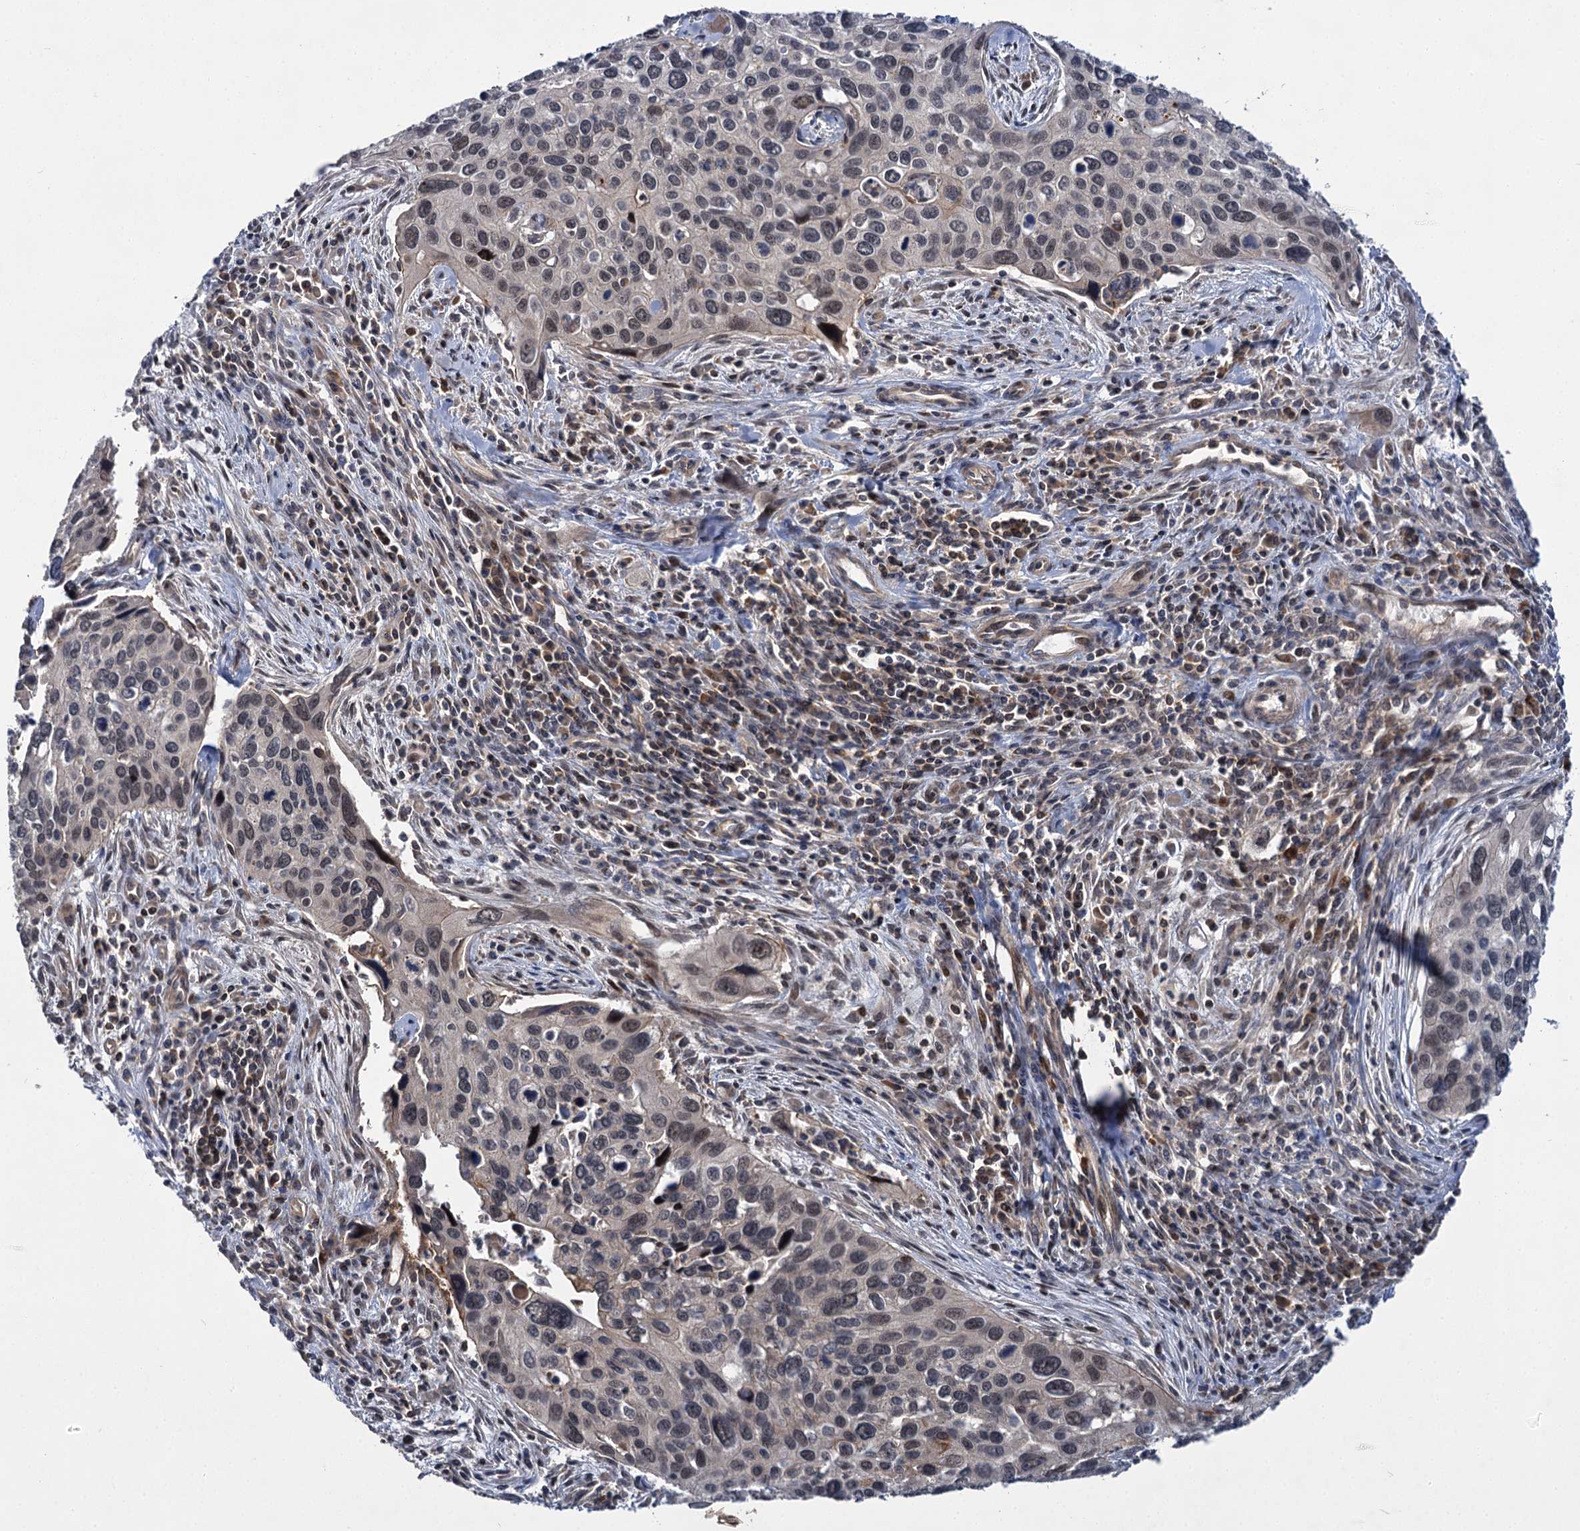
{"staining": {"intensity": "weak", "quantity": "25%-75%", "location": "nuclear"}, "tissue": "cervical cancer", "cell_type": "Tumor cells", "image_type": "cancer", "snomed": [{"axis": "morphology", "description": "Squamous cell carcinoma, NOS"}, {"axis": "topography", "description": "Cervix"}], "caption": "The photomicrograph displays staining of cervical squamous cell carcinoma, revealing weak nuclear protein staining (brown color) within tumor cells. The staining was performed using DAB, with brown indicating positive protein expression. Nuclei are stained blue with hematoxylin.", "gene": "ABLIM1", "patient": {"sex": "female", "age": 55}}